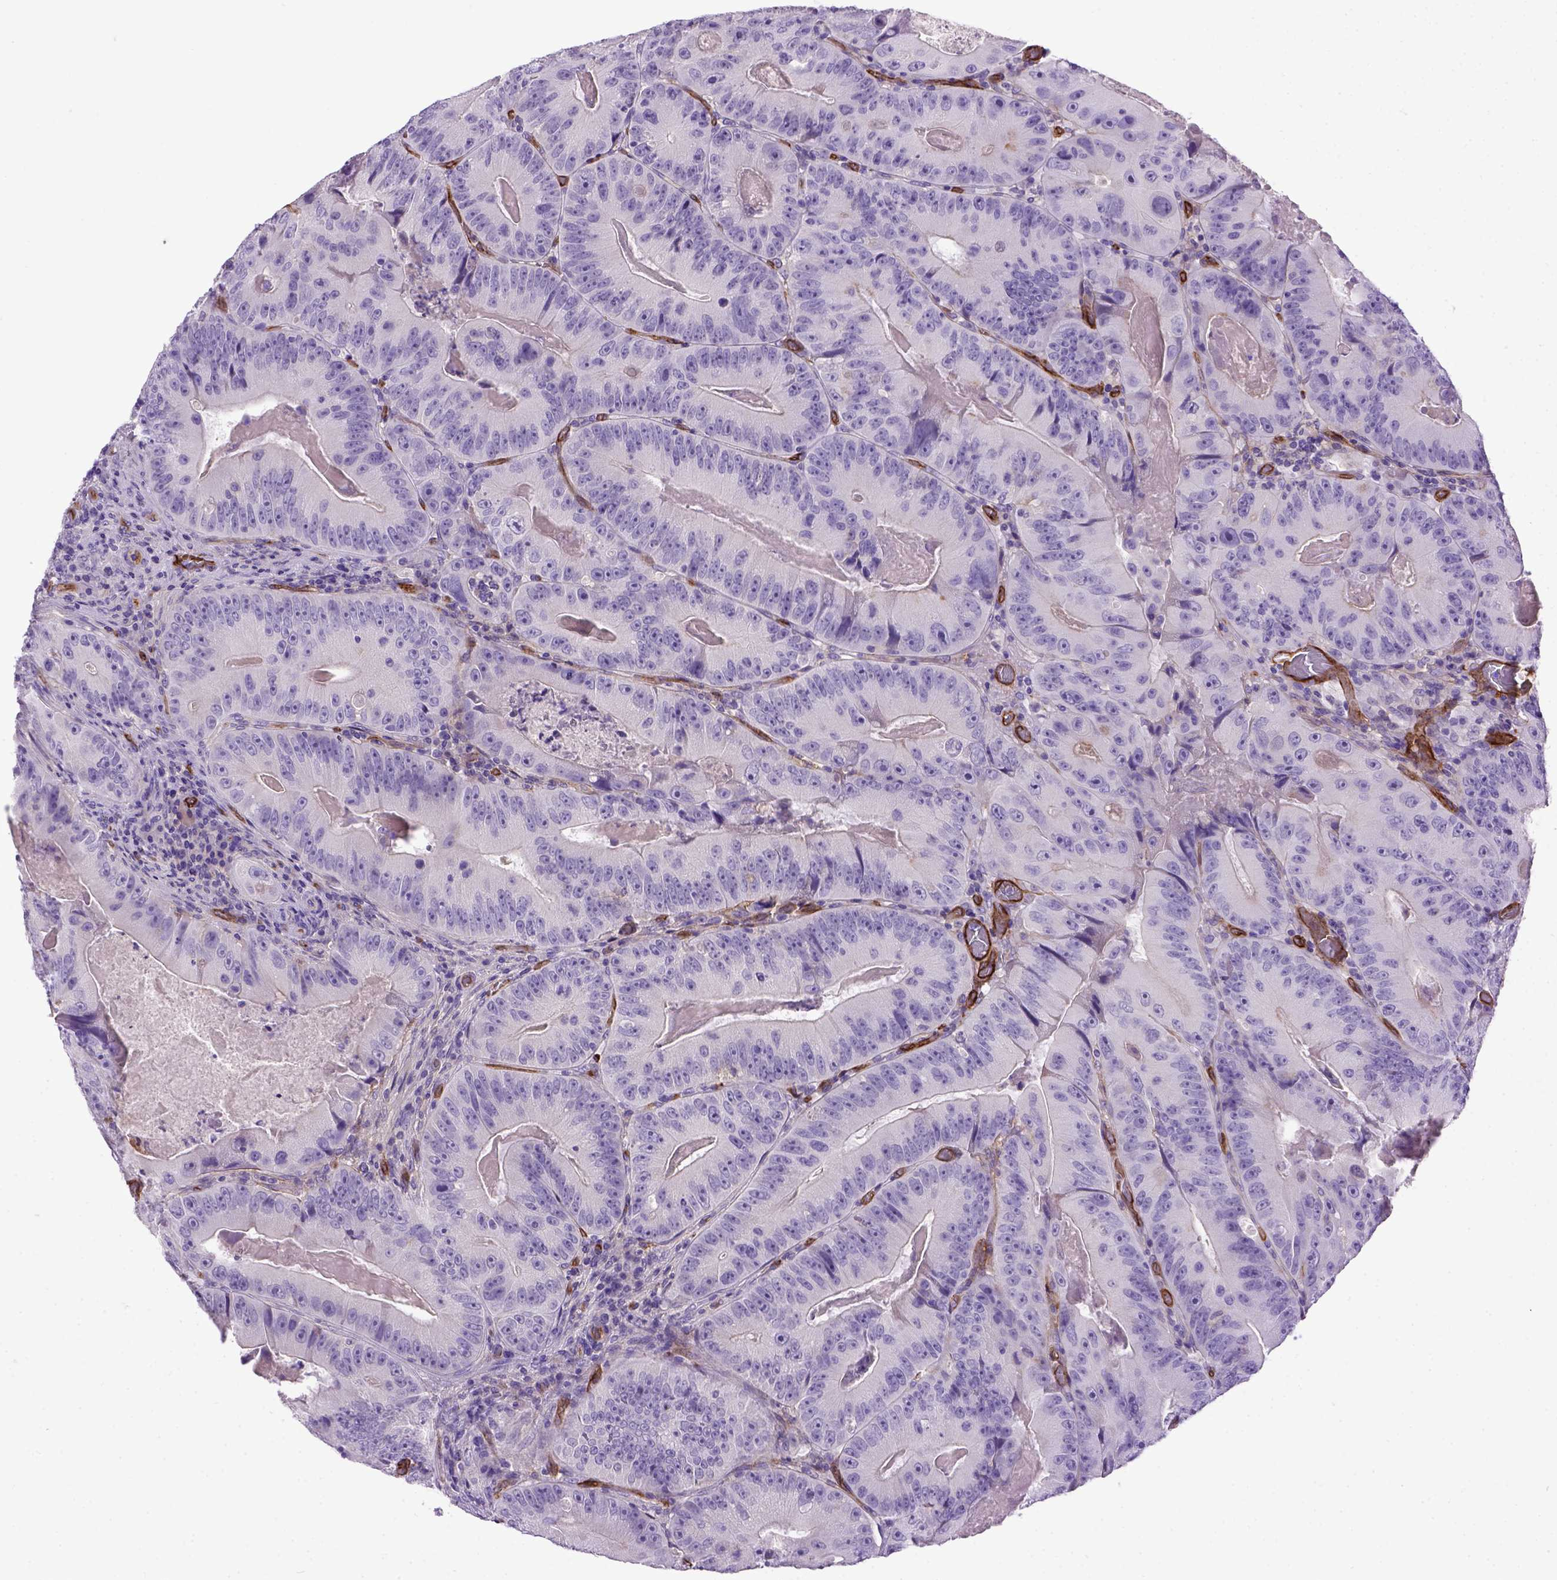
{"staining": {"intensity": "negative", "quantity": "none", "location": "none"}, "tissue": "colorectal cancer", "cell_type": "Tumor cells", "image_type": "cancer", "snomed": [{"axis": "morphology", "description": "Adenocarcinoma, NOS"}, {"axis": "topography", "description": "Colon"}], "caption": "Tumor cells are negative for protein expression in human colorectal cancer (adenocarcinoma).", "gene": "ENG", "patient": {"sex": "female", "age": 86}}